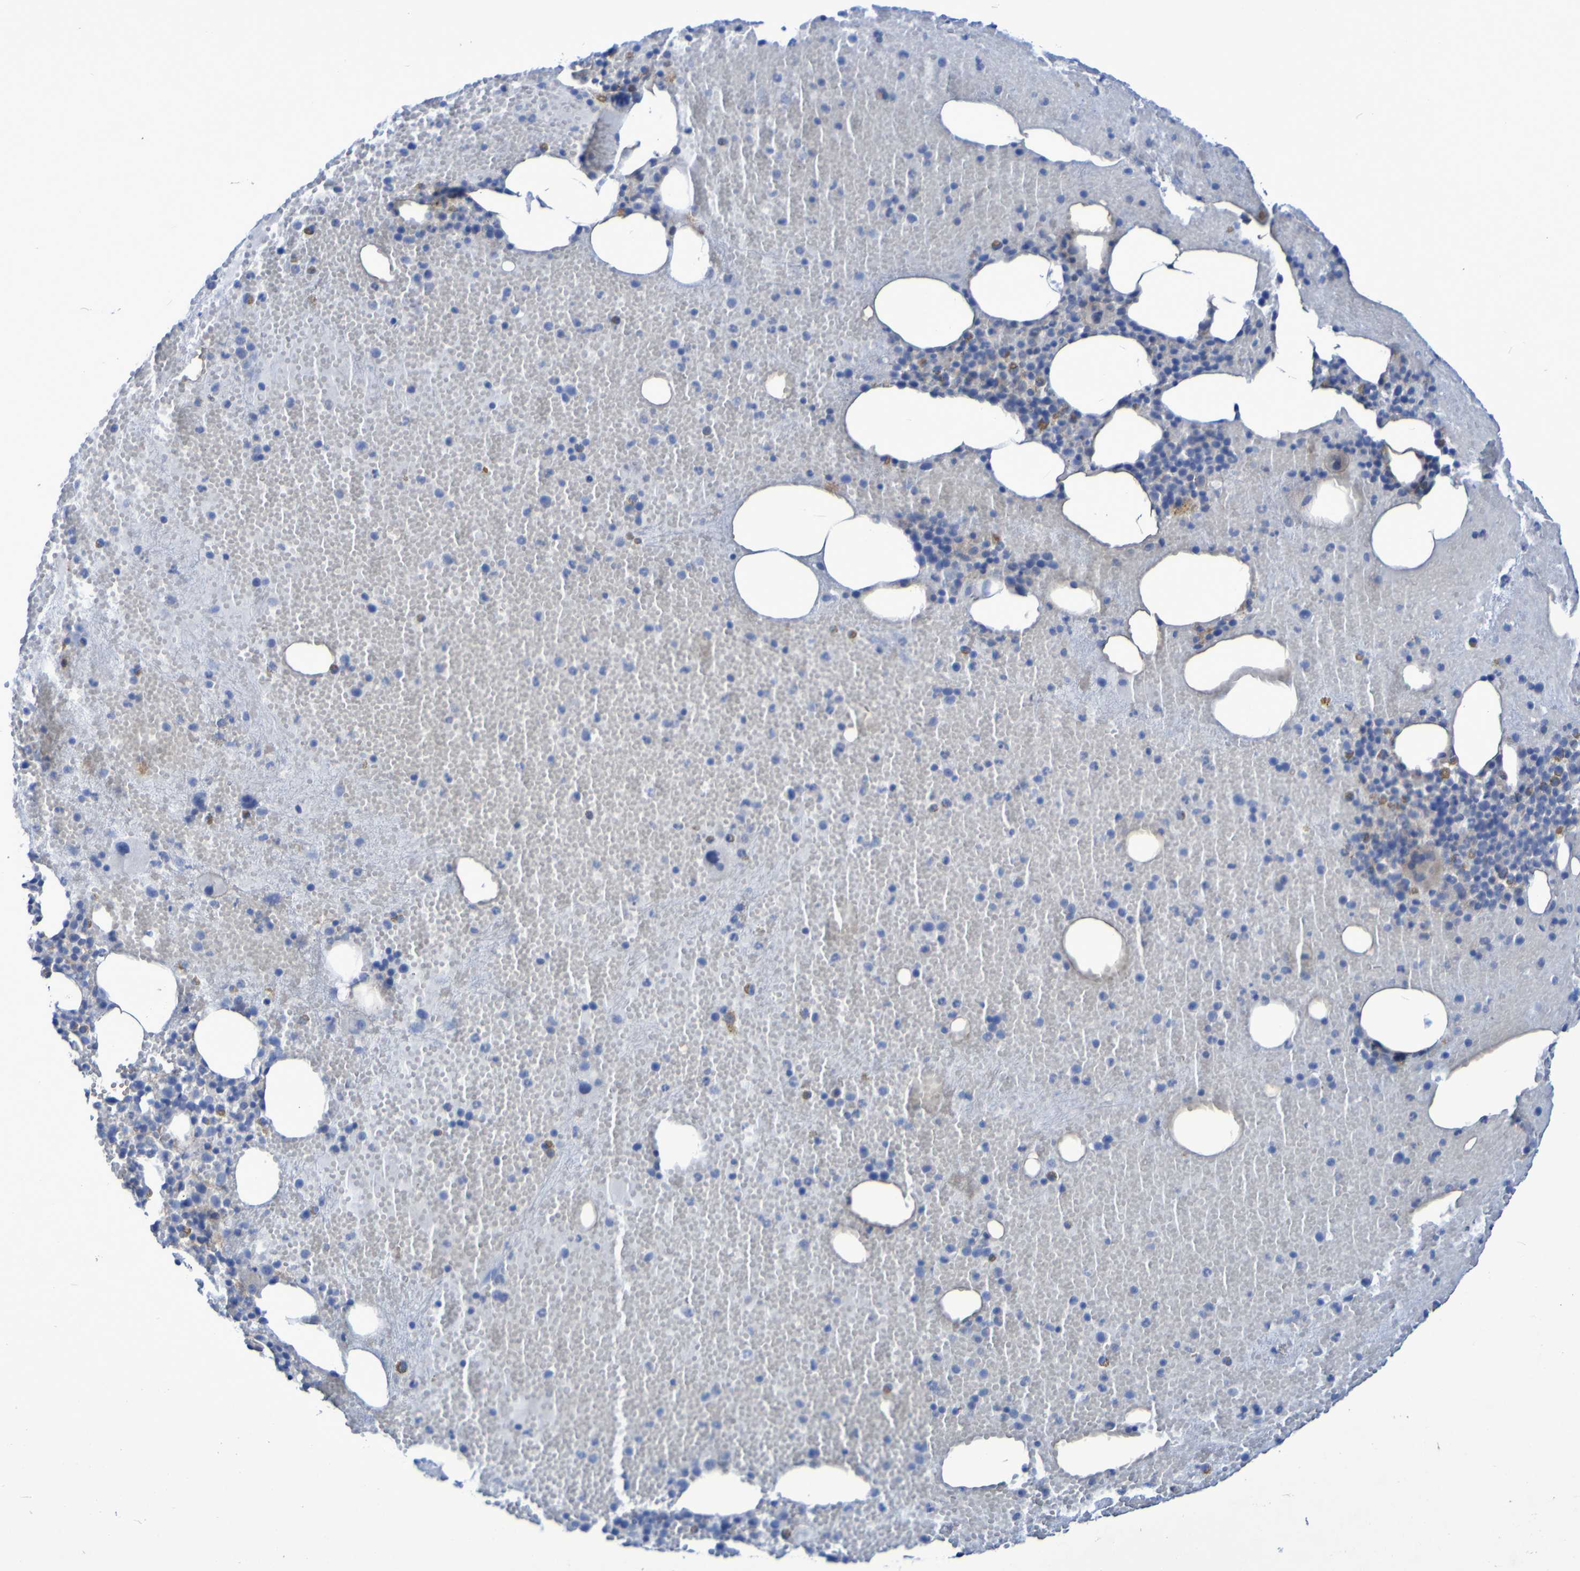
{"staining": {"intensity": "weak", "quantity": "25%-75%", "location": "cytoplasmic/membranous"}, "tissue": "bone marrow", "cell_type": "Hematopoietic cells", "image_type": "normal", "snomed": [{"axis": "morphology", "description": "Normal tissue, NOS"}, {"axis": "morphology", "description": "Inflammation, NOS"}, {"axis": "topography", "description": "Bone marrow"}], "caption": "This photomicrograph displays unremarkable bone marrow stained with immunohistochemistry (IHC) to label a protein in brown. The cytoplasmic/membranous of hematopoietic cells show weak positivity for the protein. Nuclei are counter-stained blue.", "gene": "LPP", "patient": {"sex": "male", "age": 43}}